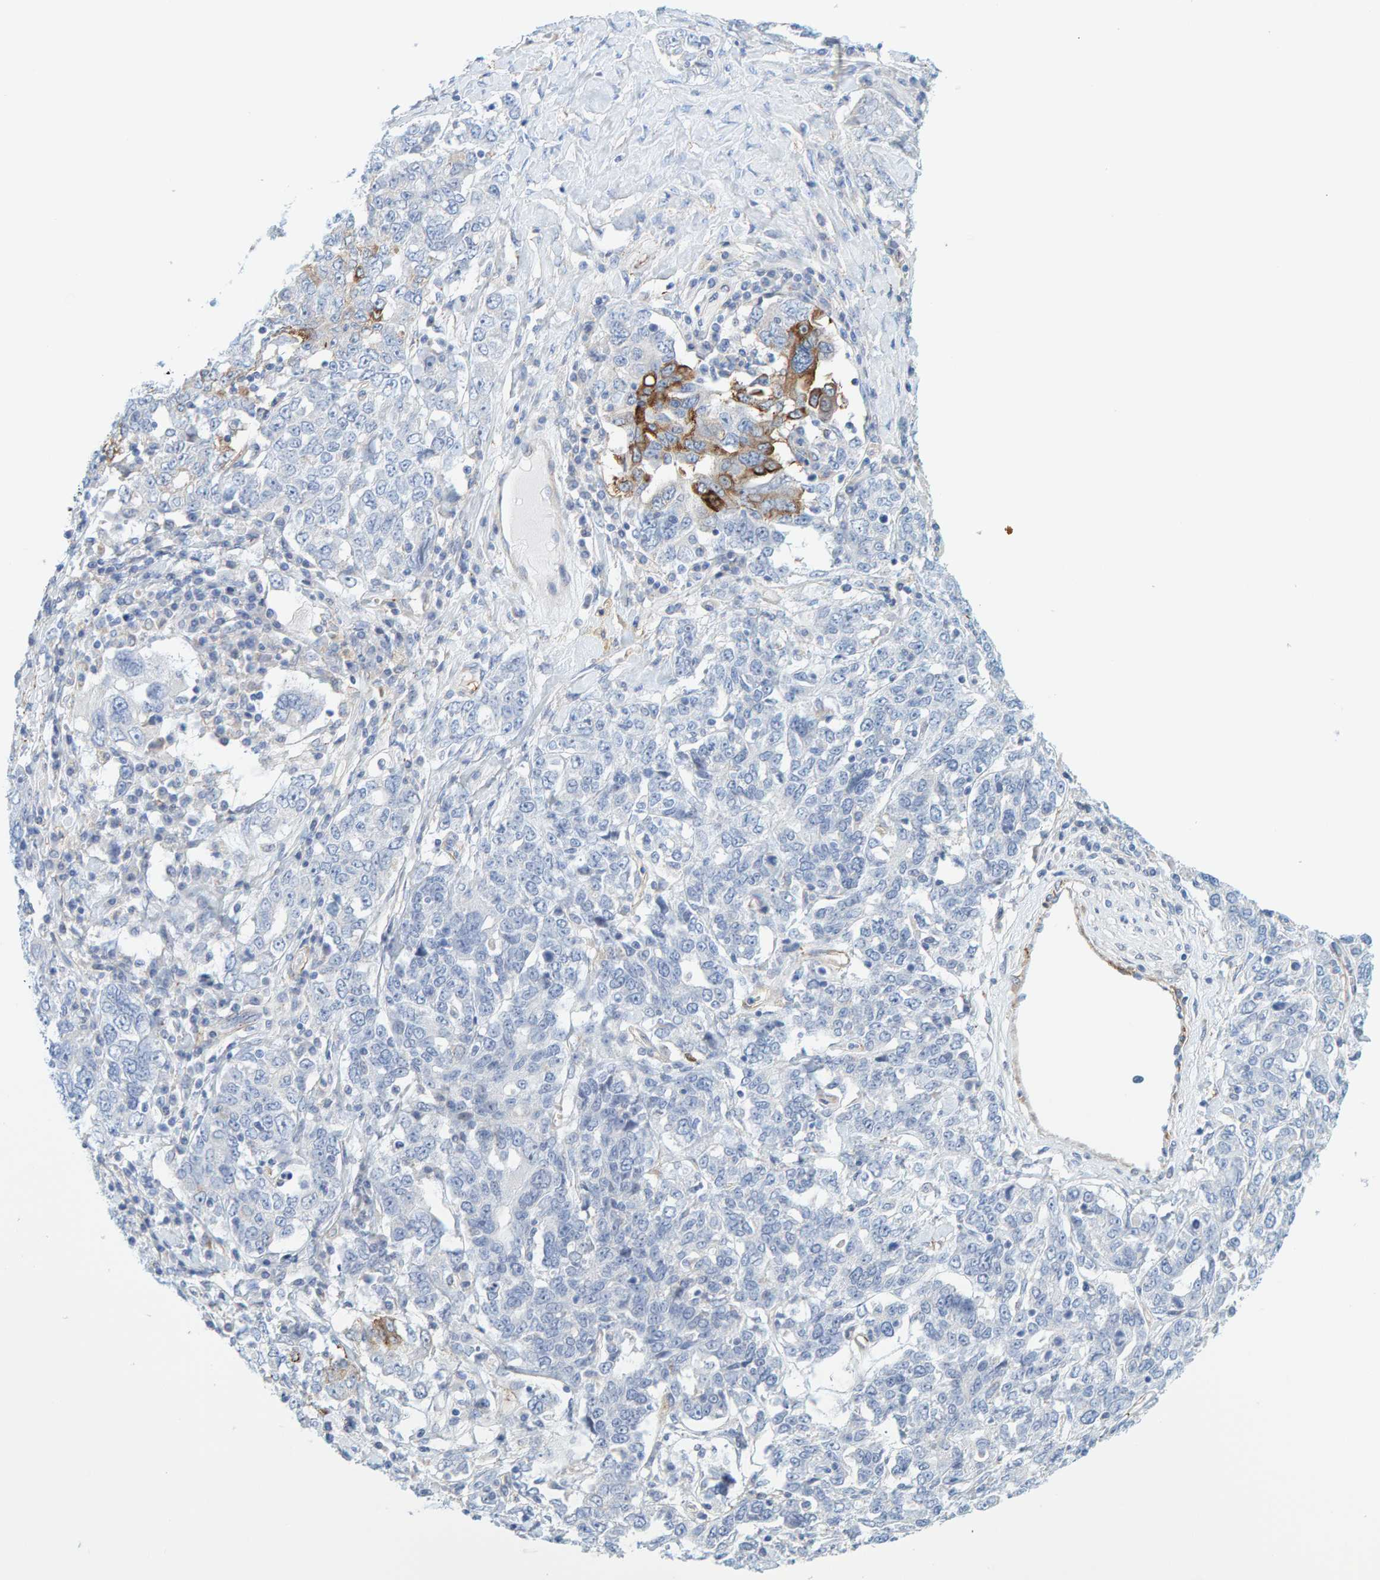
{"staining": {"intensity": "moderate", "quantity": "<25%", "location": "cytoplasmic/membranous"}, "tissue": "ovarian cancer", "cell_type": "Tumor cells", "image_type": "cancer", "snomed": [{"axis": "morphology", "description": "Carcinoma, endometroid"}, {"axis": "topography", "description": "Ovary"}], "caption": "Ovarian cancer stained with DAB IHC shows low levels of moderate cytoplasmic/membranous positivity in about <25% of tumor cells. (DAB (3,3'-diaminobenzidine) = brown stain, brightfield microscopy at high magnification).", "gene": "MAP1B", "patient": {"sex": "female", "age": 62}}